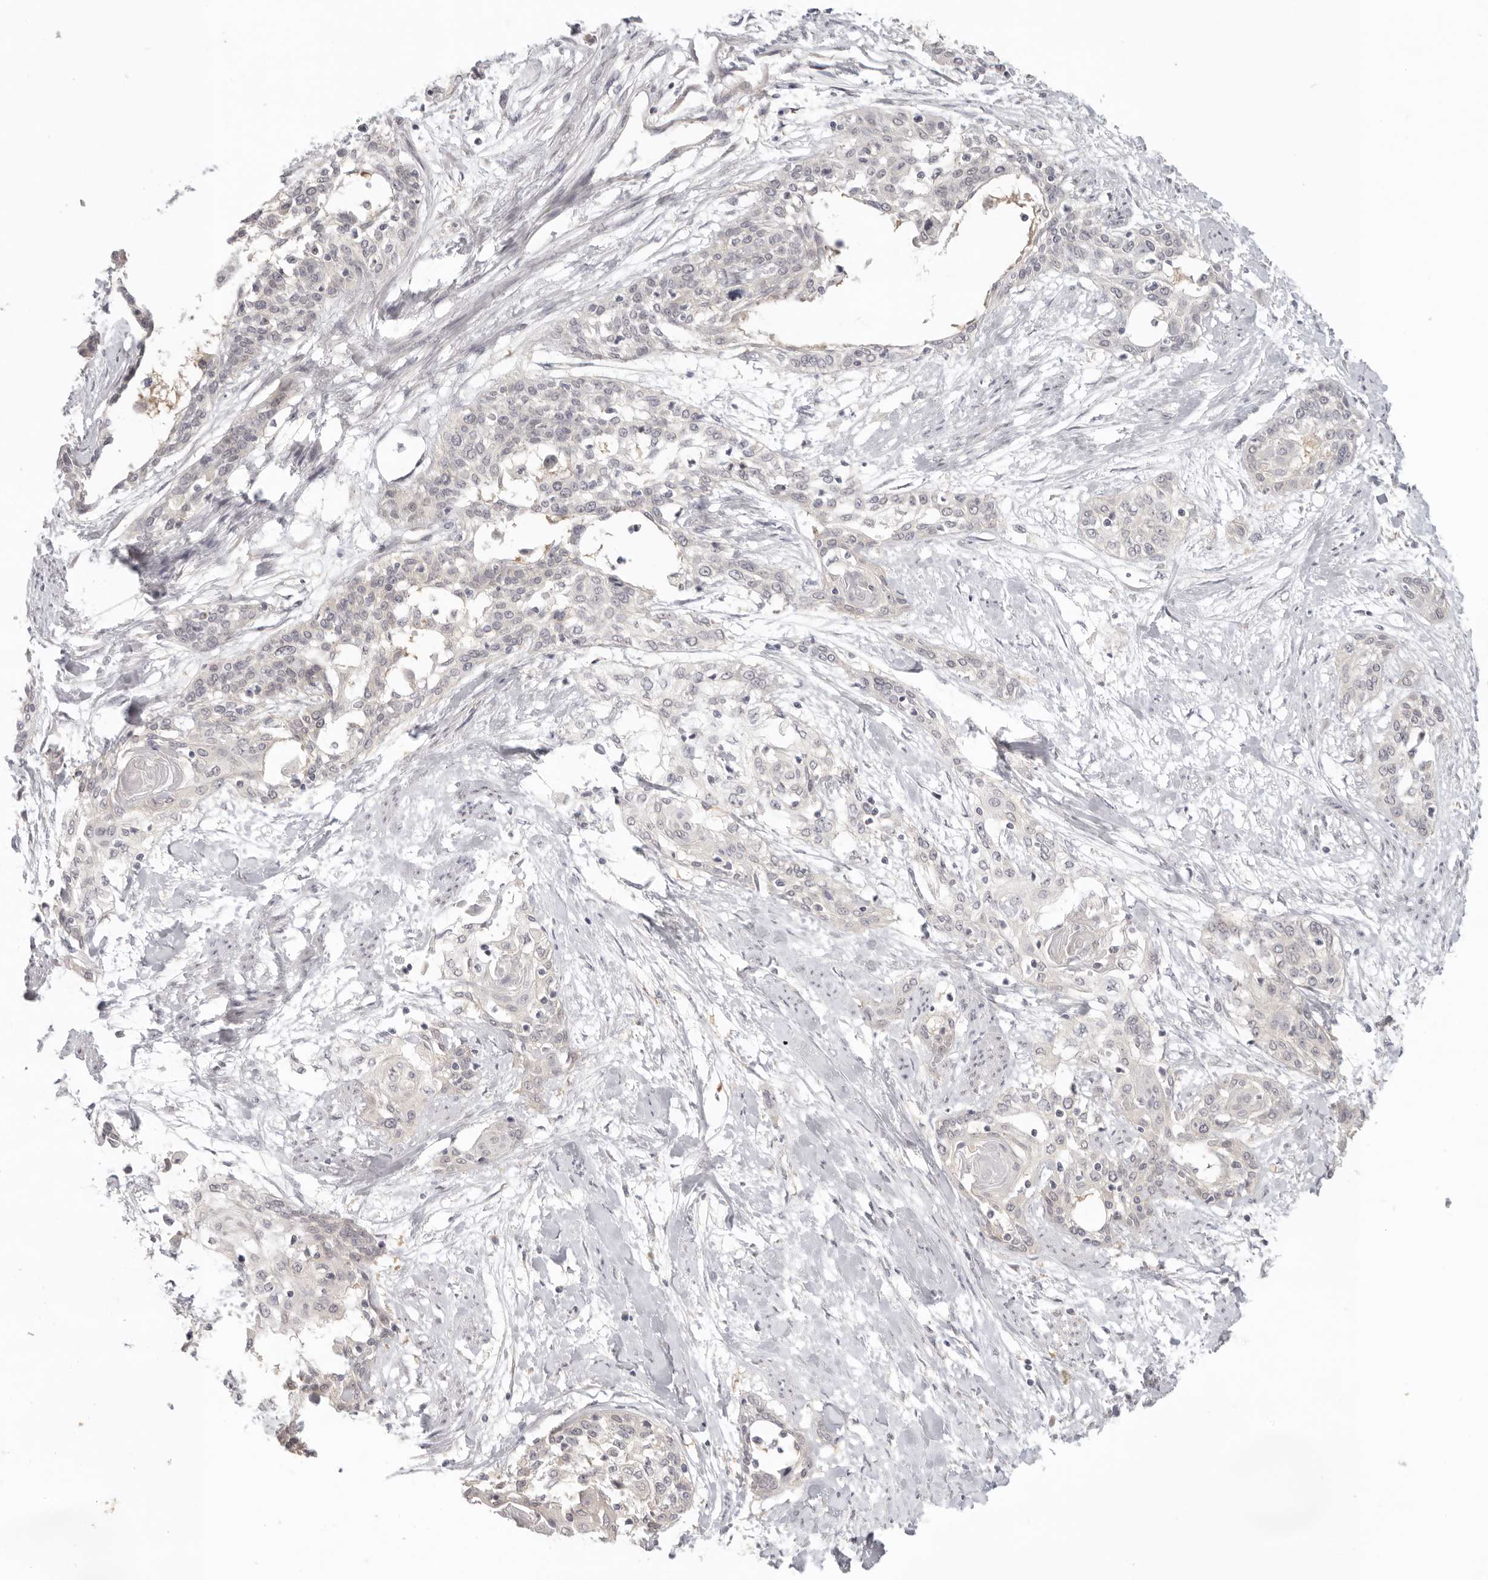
{"staining": {"intensity": "weak", "quantity": "<25%", "location": "cytoplasmic/membranous"}, "tissue": "cervical cancer", "cell_type": "Tumor cells", "image_type": "cancer", "snomed": [{"axis": "morphology", "description": "Squamous cell carcinoma, NOS"}, {"axis": "topography", "description": "Cervix"}], "caption": "Immunohistochemistry (IHC) image of neoplastic tissue: cervical cancer (squamous cell carcinoma) stained with DAB (3,3'-diaminobenzidine) shows no significant protein expression in tumor cells.", "gene": "AHDC1", "patient": {"sex": "female", "age": 57}}